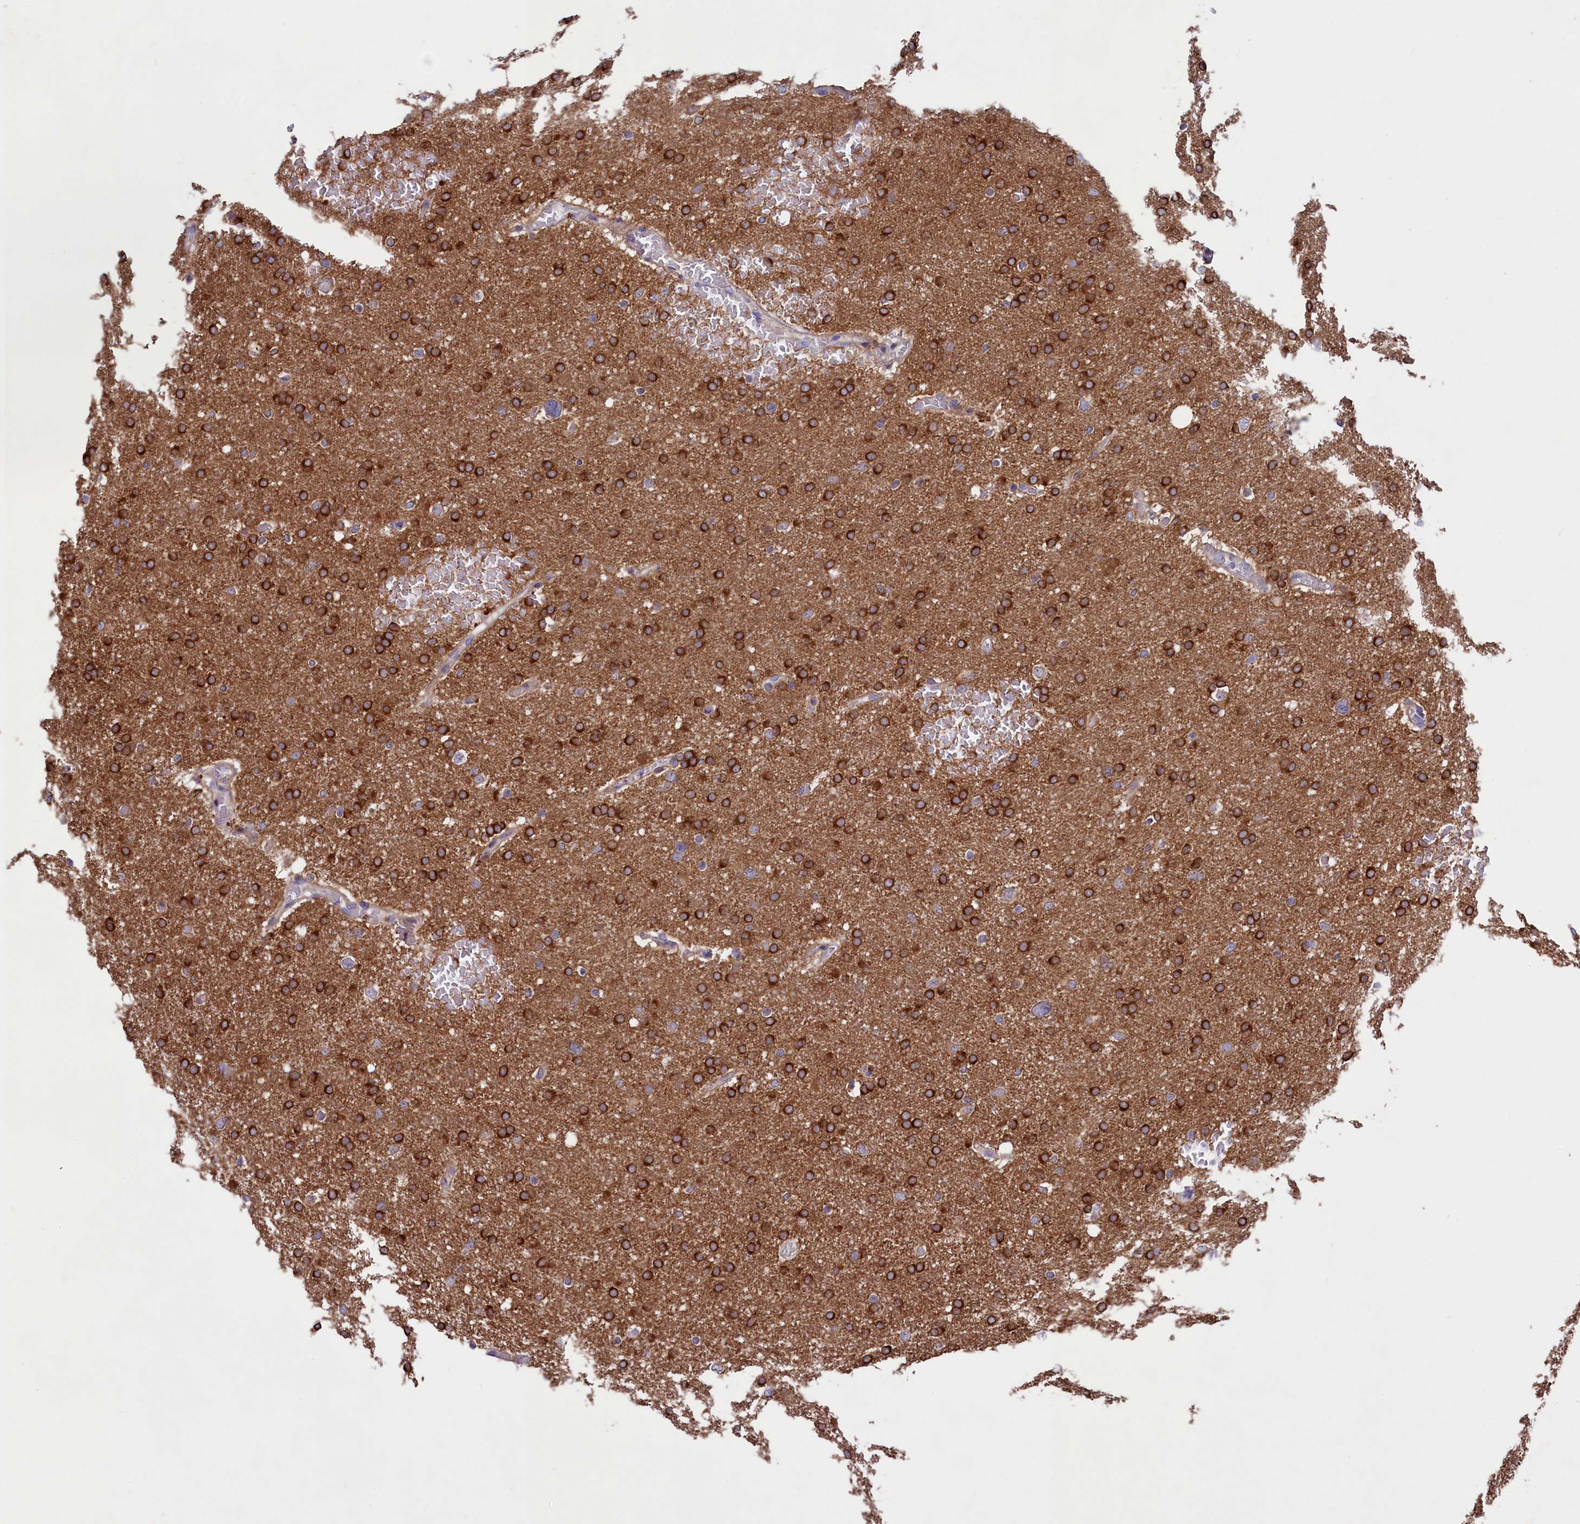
{"staining": {"intensity": "strong", "quantity": ">75%", "location": "cytoplasmic/membranous"}, "tissue": "glioma", "cell_type": "Tumor cells", "image_type": "cancer", "snomed": [{"axis": "morphology", "description": "Glioma, malignant, High grade"}, {"axis": "topography", "description": "Cerebral cortex"}], "caption": "Tumor cells demonstrate strong cytoplasmic/membranous staining in approximately >75% of cells in glioma.", "gene": "GPR108", "patient": {"sex": "female", "age": 36}}